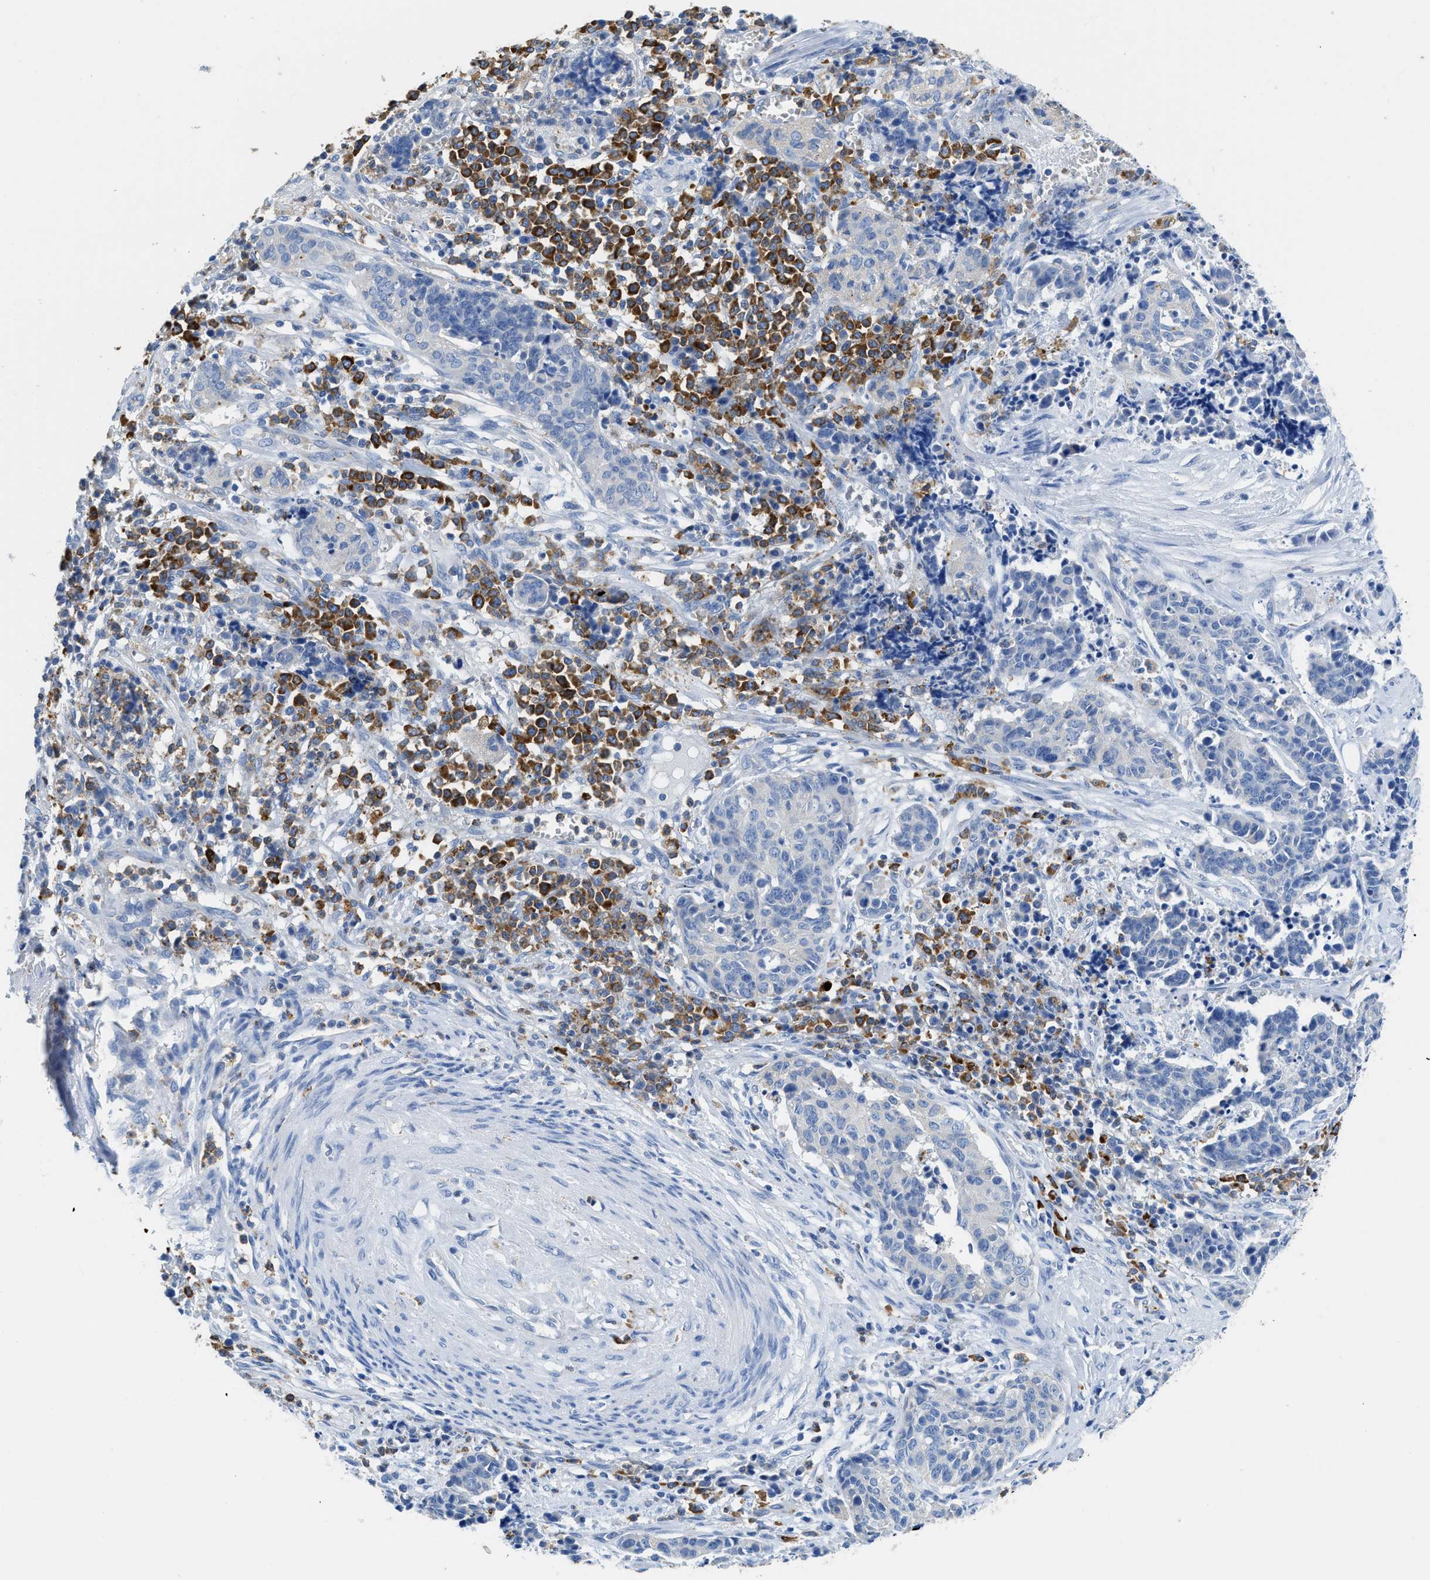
{"staining": {"intensity": "negative", "quantity": "none", "location": "none"}, "tissue": "cervical cancer", "cell_type": "Tumor cells", "image_type": "cancer", "snomed": [{"axis": "morphology", "description": "Squamous cell carcinoma, NOS"}, {"axis": "topography", "description": "Cervix"}], "caption": "Tumor cells show no significant protein staining in cervical cancer (squamous cell carcinoma).", "gene": "NEB", "patient": {"sex": "female", "age": 35}}